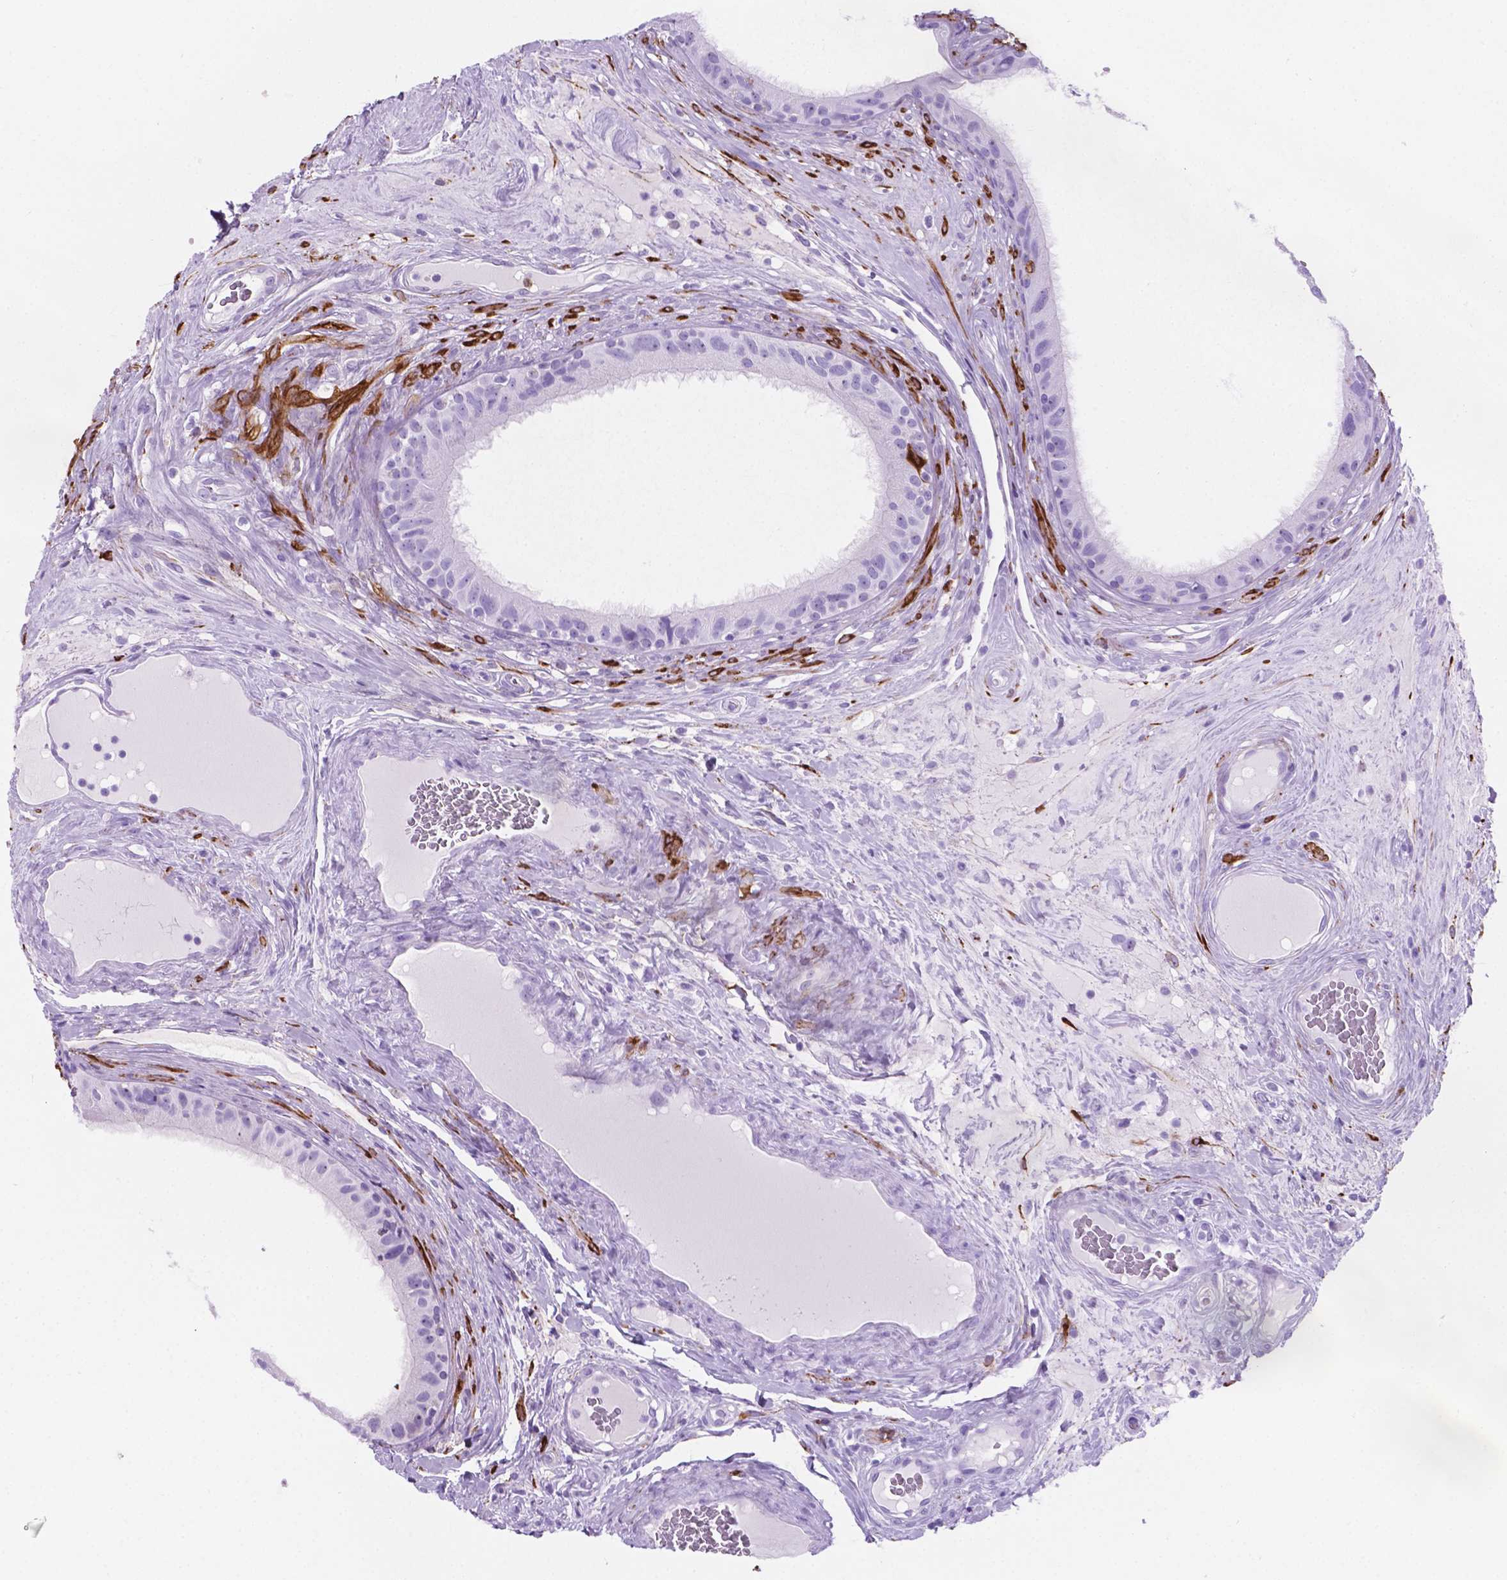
{"staining": {"intensity": "negative", "quantity": "none", "location": "none"}, "tissue": "epididymis", "cell_type": "Glandular cells", "image_type": "normal", "snomed": [{"axis": "morphology", "description": "Normal tissue, NOS"}, {"axis": "topography", "description": "Epididymis"}], "caption": "Epididymis was stained to show a protein in brown. There is no significant expression in glandular cells. The staining was performed using DAB (3,3'-diaminobenzidine) to visualize the protein expression in brown, while the nuclei were stained in blue with hematoxylin (Magnification: 20x).", "gene": "MACF1", "patient": {"sex": "male", "age": 59}}